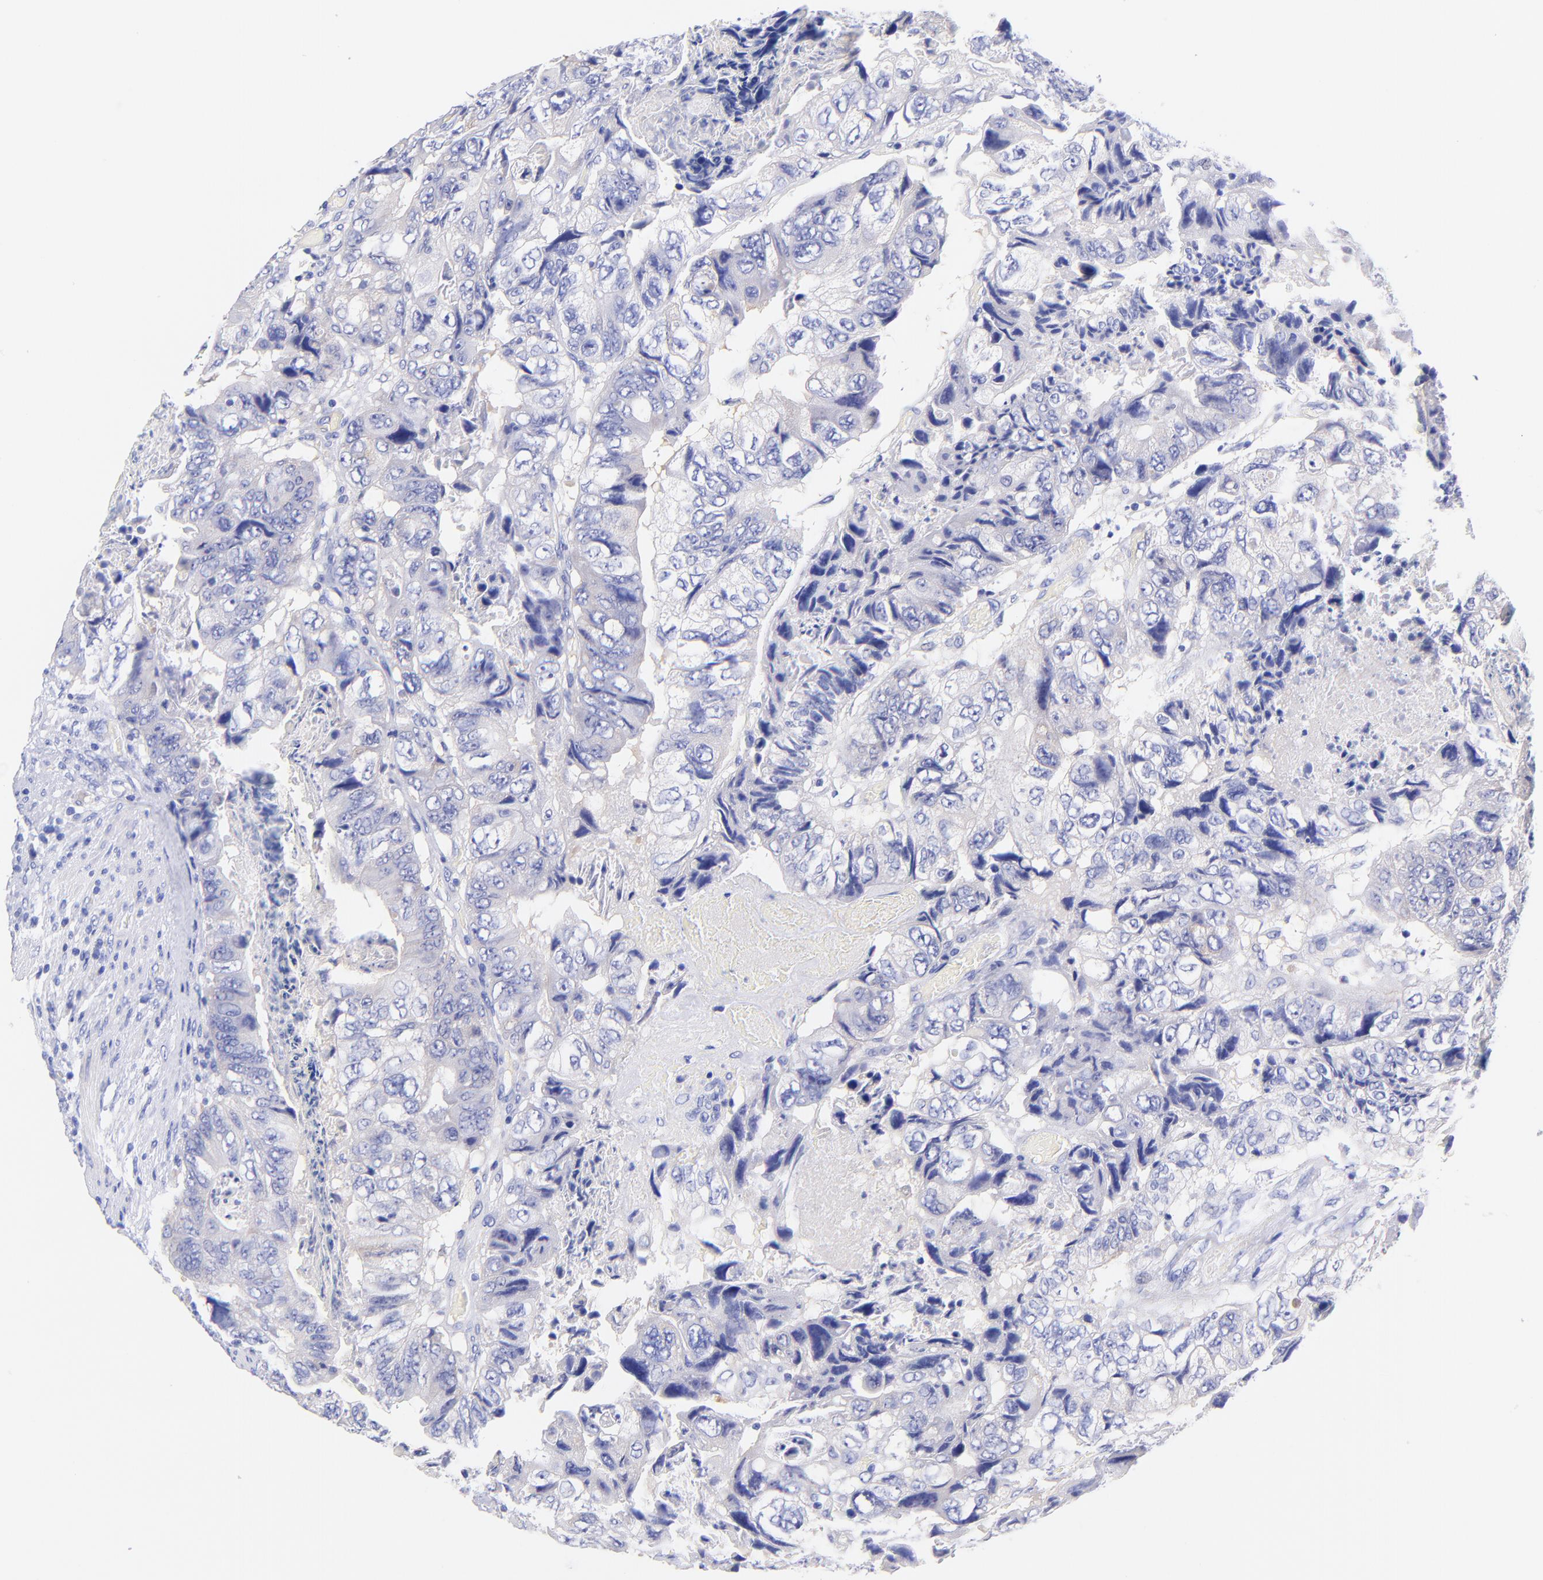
{"staining": {"intensity": "negative", "quantity": "none", "location": "none"}, "tissue": "colorectal cancer", "cell_type": "Tumor cells", "image_type": "cancer", "snomed": [{"axis": "morphology", "description": "Adenocarcinoma, NOS"}, {"axis": "topography", "description": "Rectum"}], "caption": "Human adenocarcinoma (colorectal) stained for a protein using immunohistochemistry (IHC) shows no expression in tumor cells.", "gene": "GPHN", "patient": {"sex": "female", "age": 82}}